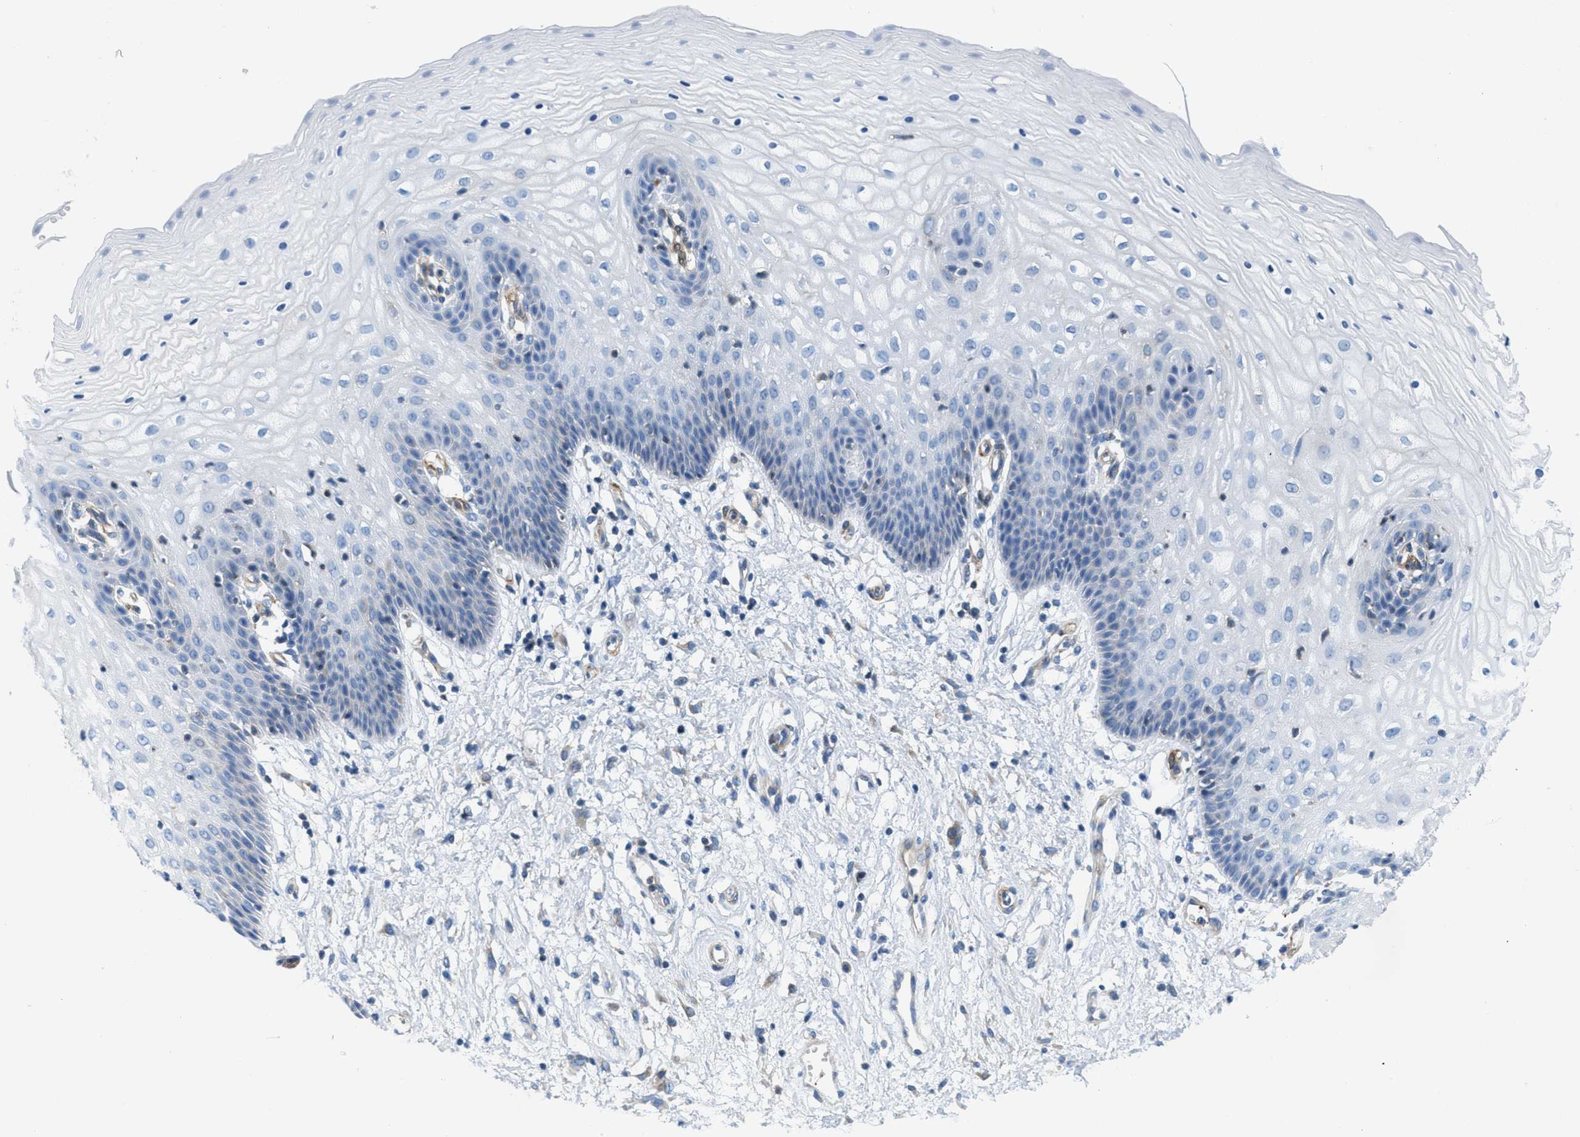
{"staining": {"intensity": "negative", "quantity": "none", "location": "none"}, "tissue": "vagina", "cell_type": "Squamous epithelial cells", "image_type": "normal", "snomed": [{"axis": "morphology", "description": "Normal tissue, NOS"}, {"axis": "topography", "description": "Vagina"}], "caption": "Human vagina stained for a protein using immunohistochemistry demonstrates no expression in squamous epithelial cells.", "gene": "MAPRE2", "patient": {"sex": "female", "age": 34}}